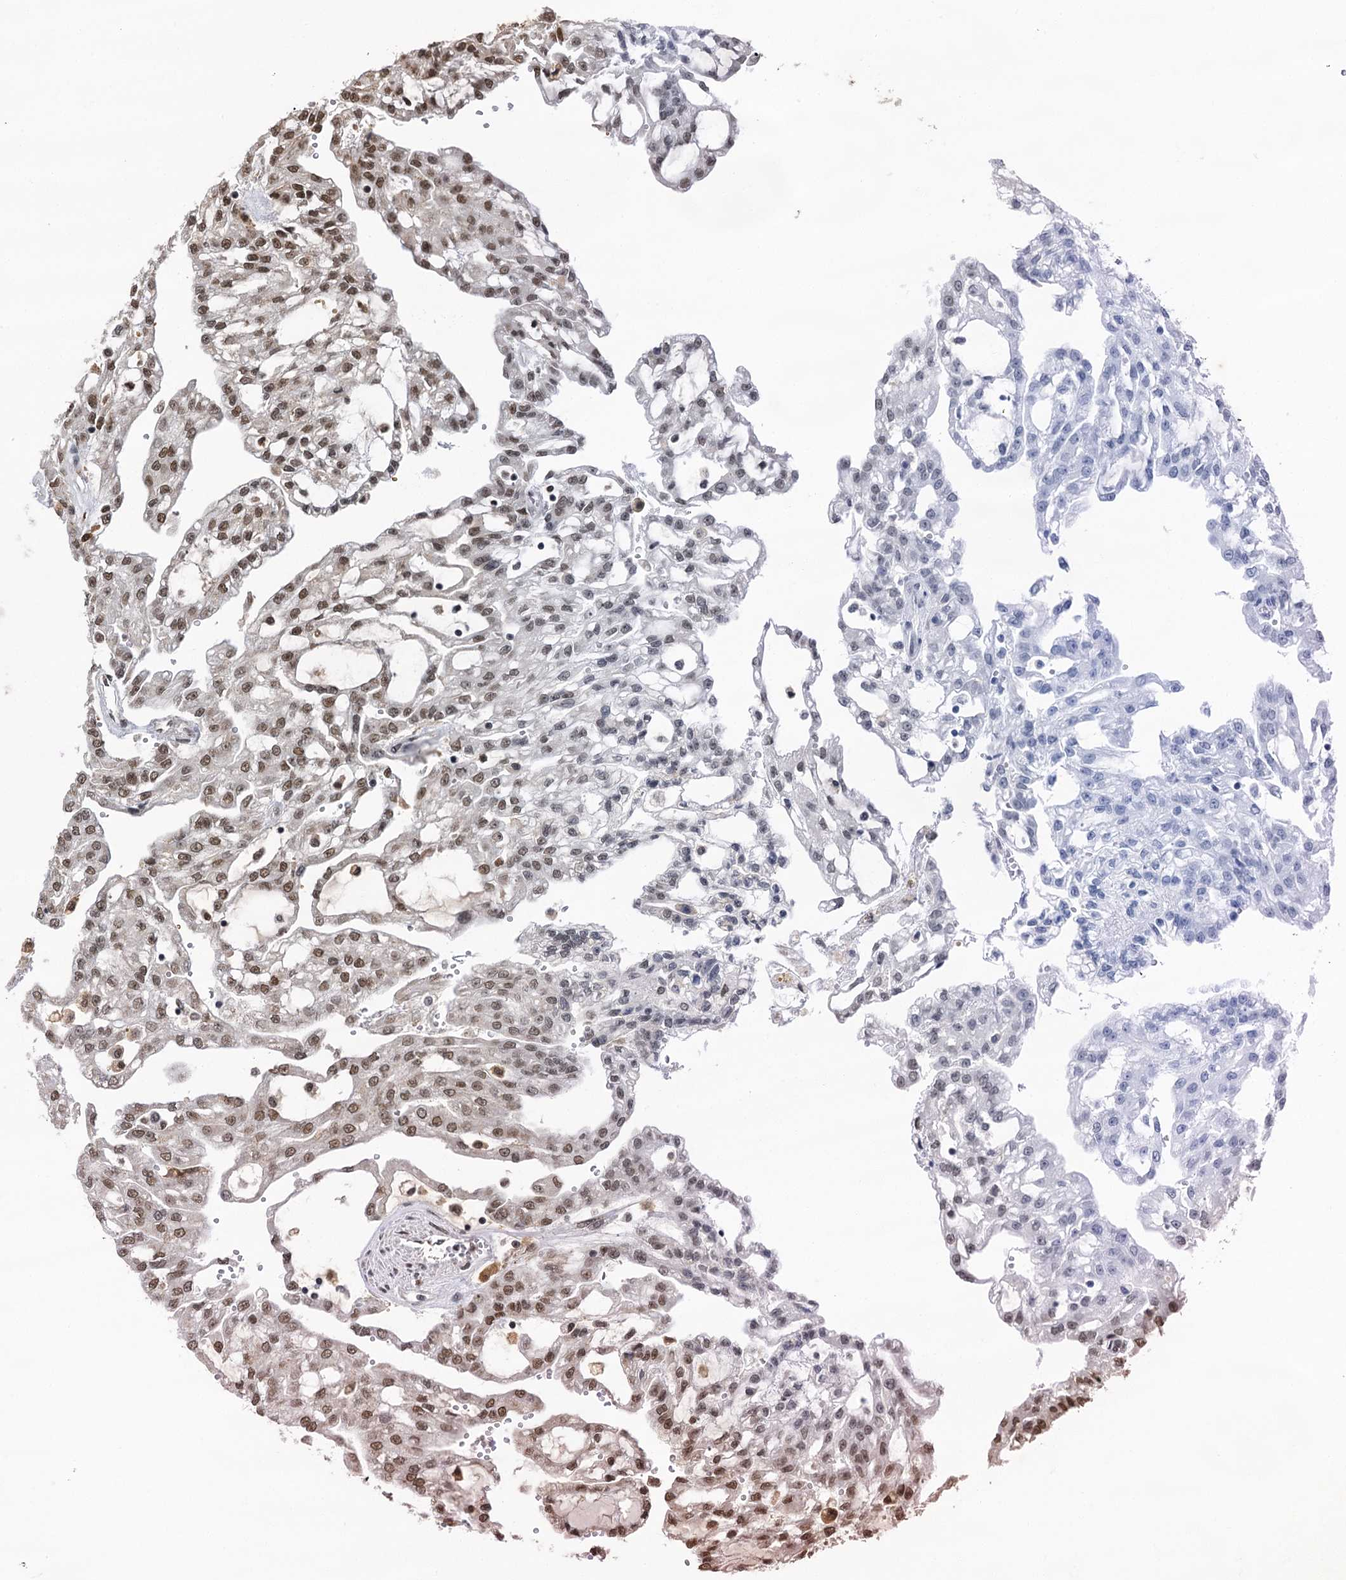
{"staining": {"intensity": "moderate", "quantity": ">75%", "location": "nuclear"}, "tissue": "renal cancer", "cell_type": "Tumor cells", "image_type": "cancer", "snomed": [{"axis": "morphology", "description": "Adenocarcinoma, NOS"}, {"axis": "topography", "description": "Kidney"}], "caption": "Tumor cells display medium levels of moderate nuclear positivity in about >75% of cells in adenocarcinoma (renal).", "gene": "PPHLN1", "patient": {"sex": "male", "age": 63}}